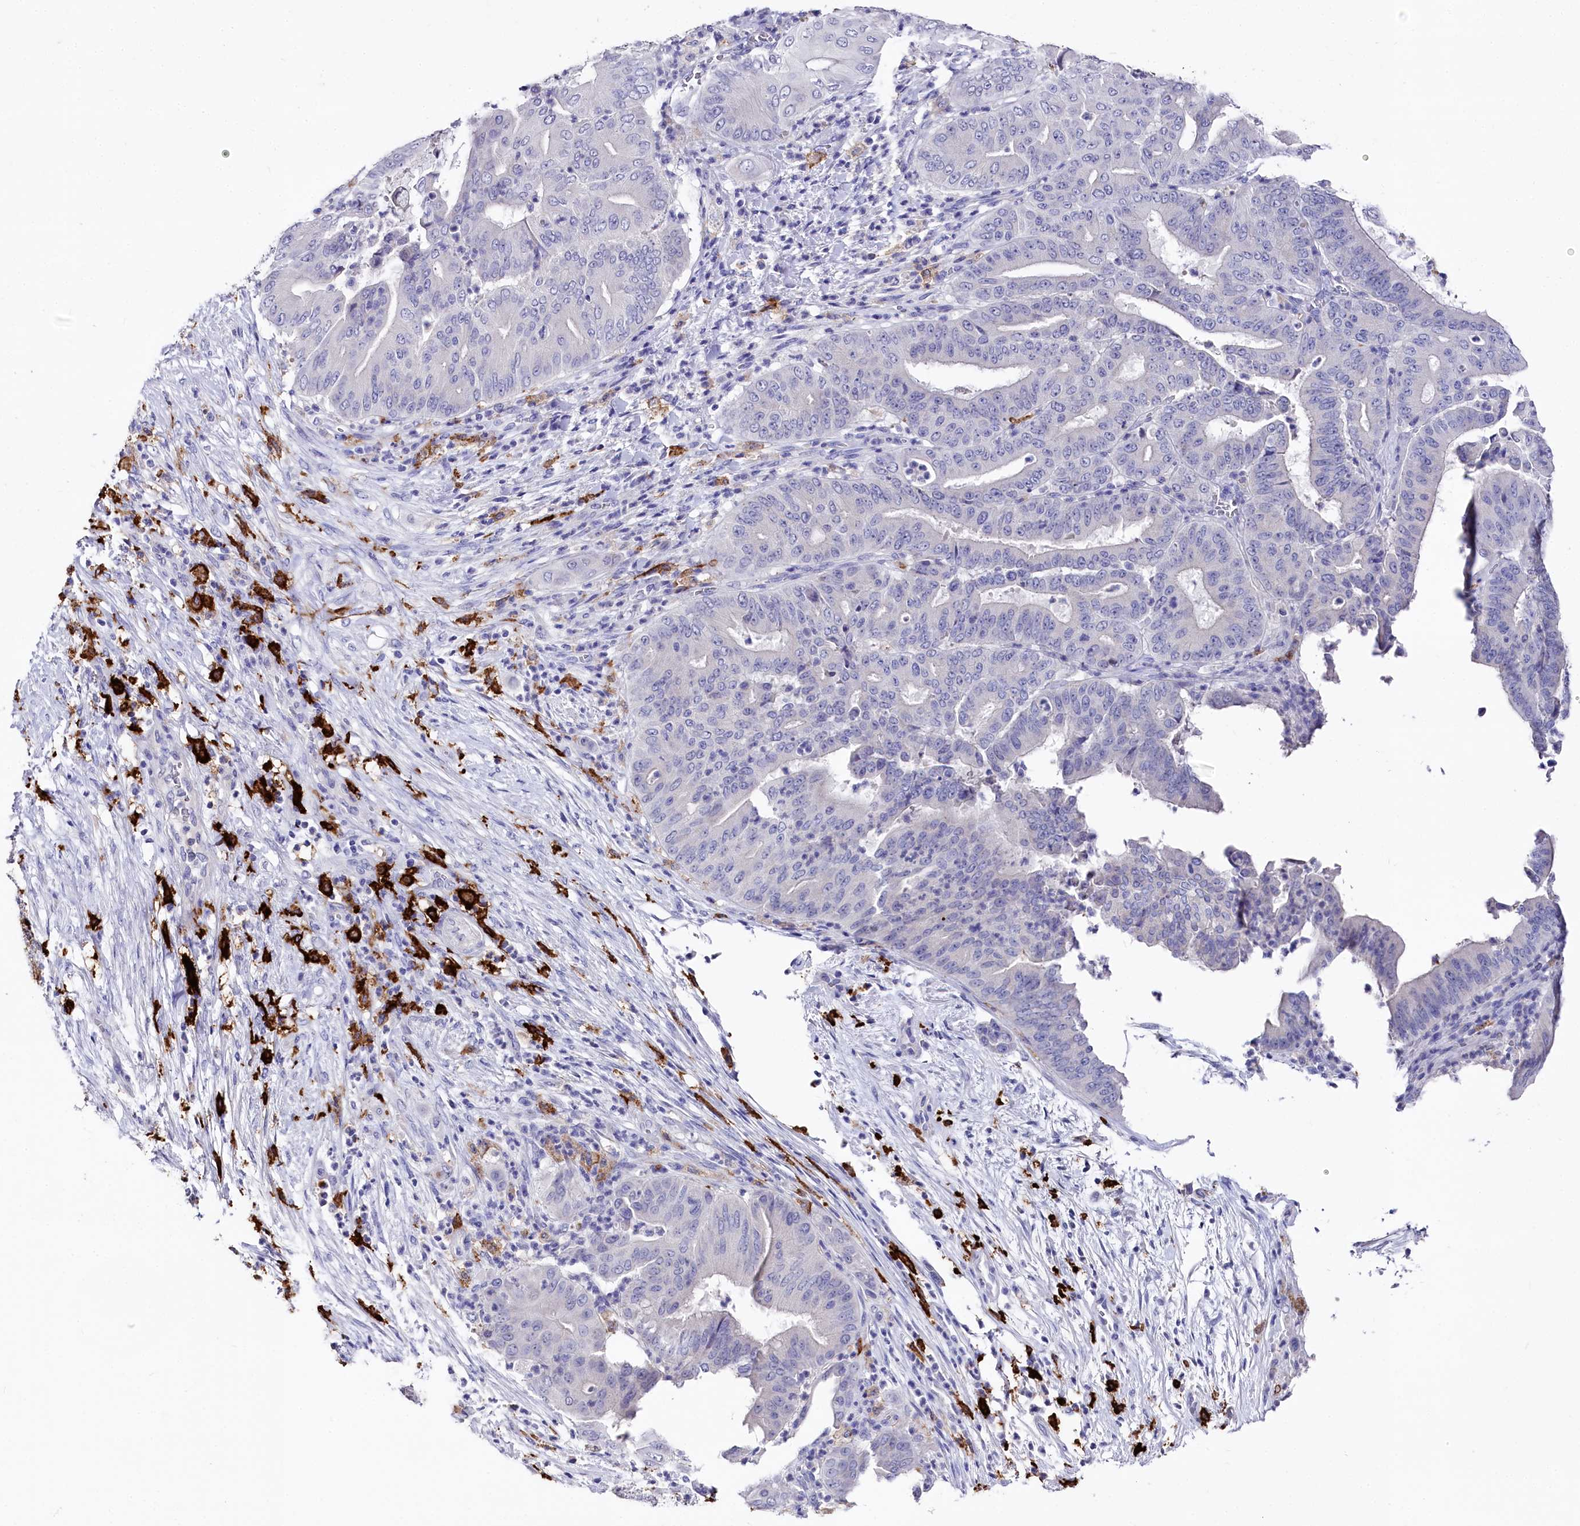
{"staining": {"intensity": "negative", "quantity": "none", "location": "none"}, "tissue": "pancreatic cancer", "cell_type": "Tumor cells", "image_type": "cancer", "snomed": [{"axis": "morphology", "description": "Adenocarcinoma, NOS"}, {"axis": "topography", "description": "Pancreas"}], "caption": "Immunohistochemistry photomicrograph of neoplastic tissue: human pancreatic adenocarcinoma stained with DAB displays no significant protein staining in tumor cells.", "gene": "CLEC4M", "patient": {"sex": "female", "age": 77}}